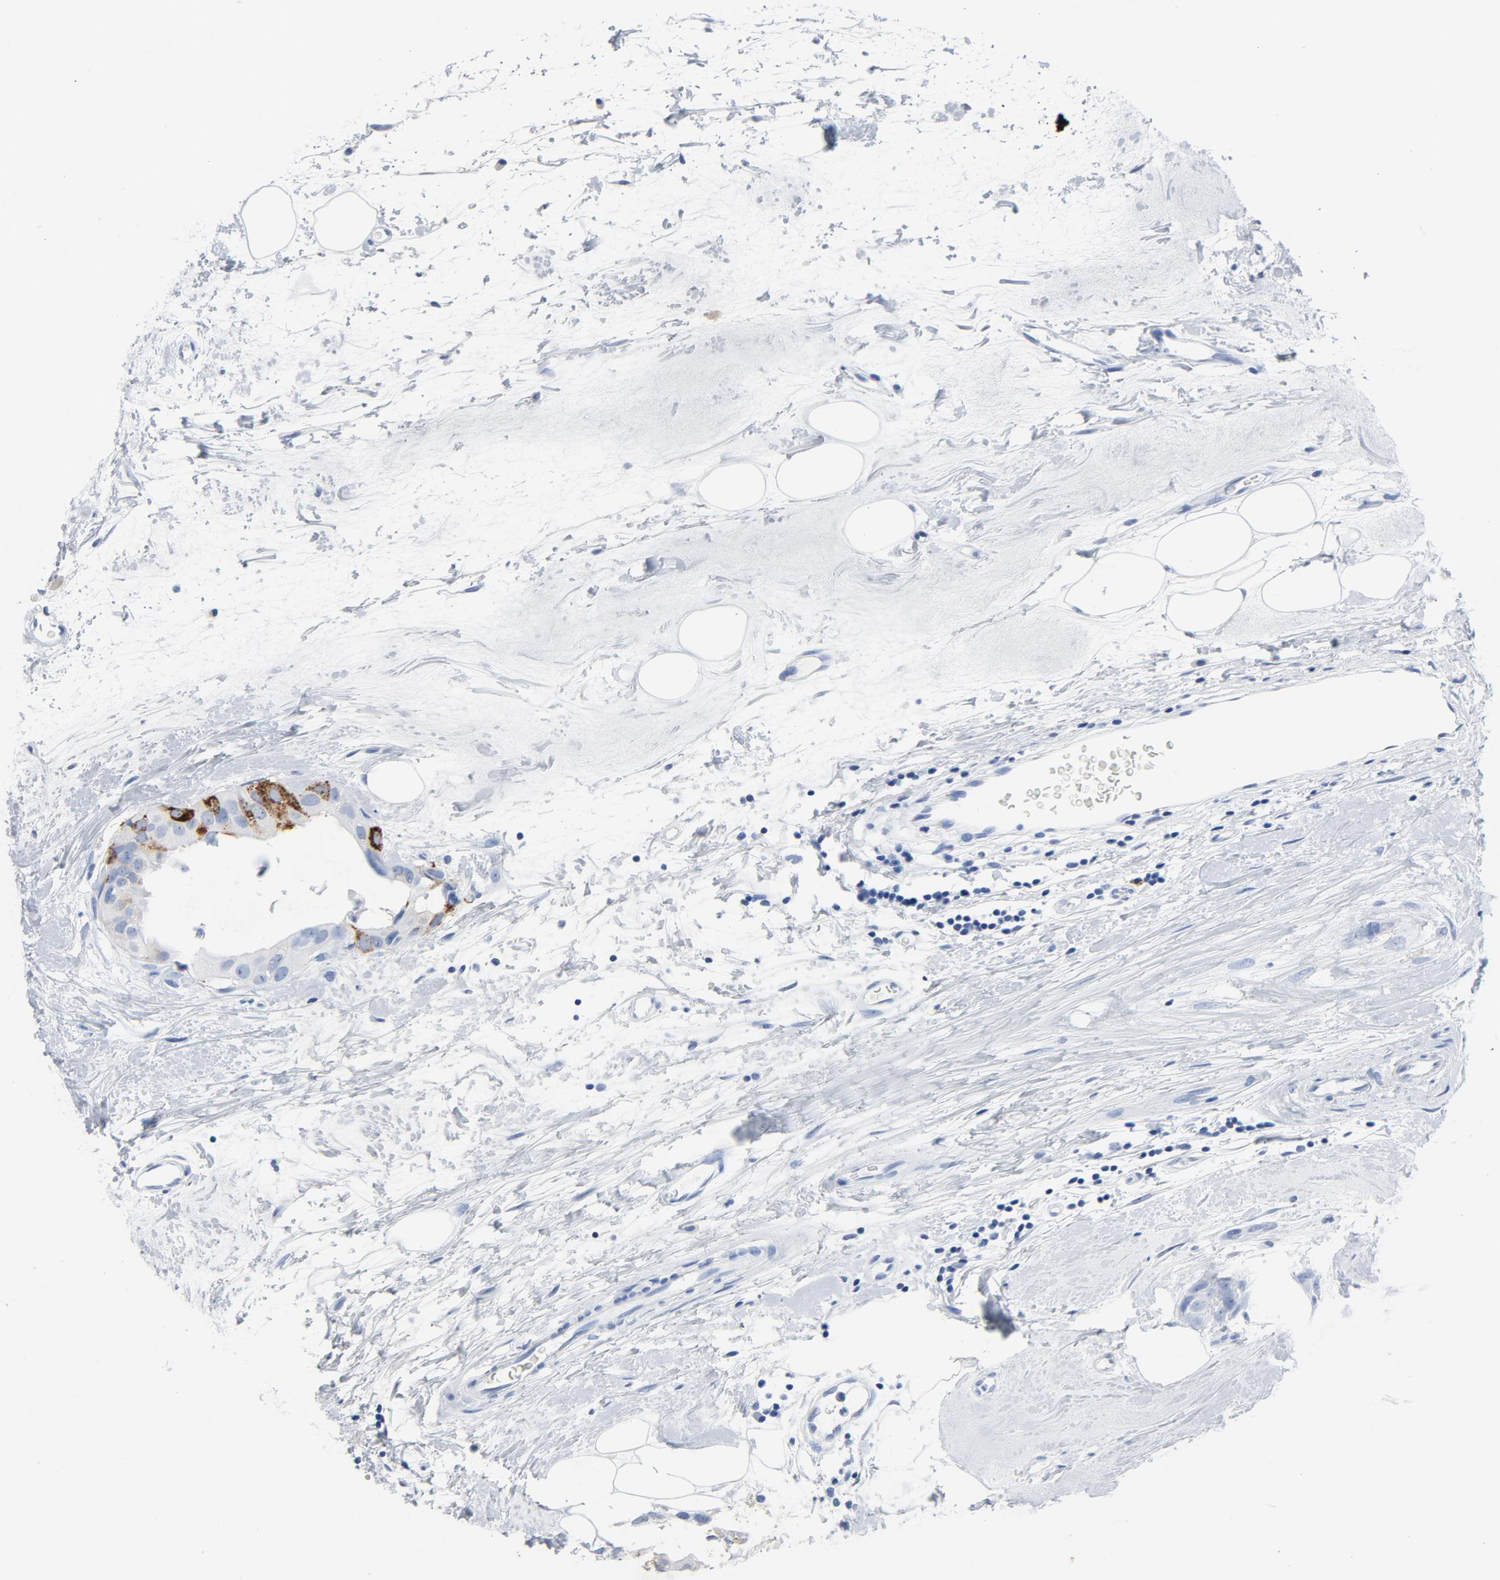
{"staining": {"intensity": "moderate", "quantity": "<25%", "location": "cytoplasmic/membranous"}, "tissue": "breast cancer", "cell_type": "Tumor cells", "image_type": "cancer", "snomed": [{"axis": "morphology", "description": "Duct carcinoma"}, {"axis": "topography", "description": "Breast"}], "caption": "Immunohistochemical staining of infiltrating ductal carcinoma (breast) exhibits low levels of moderate cytoplasmic/membranous expression in approximately <25% of tumor cells.", "gene": "PTPRB", "patient": {"sex": "female", "age": 40}}